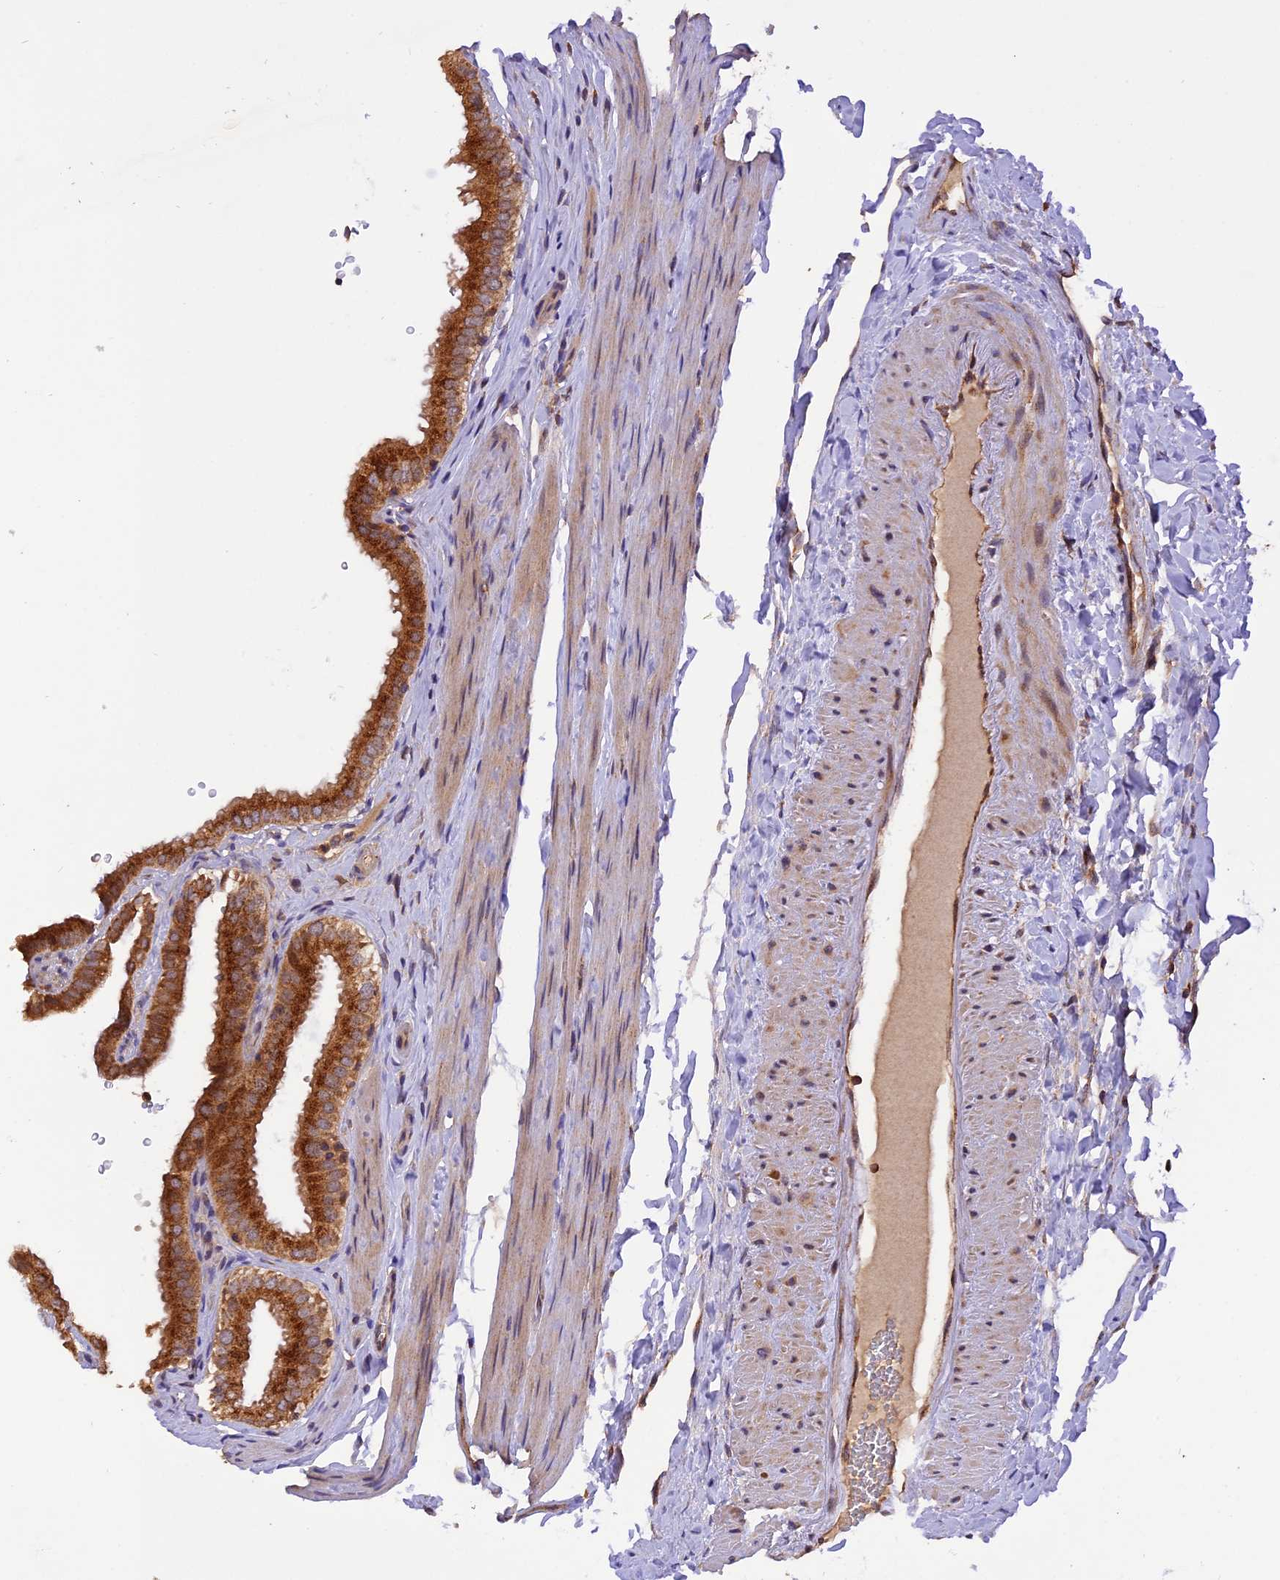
{"staining": {"intensity": "strong", "quantity": ">75%", "location": "cytoplasmic/membranous"}, "tissue": "gallbladder", "cell_type": "Glandular cells", "image_type": "normal", "snomed": [{"axis": "morphology", "description": "Normal tissue, NOS"}, {"axis": "topography", "description": "Gallbladder"}], "caption": "Protein staining of normal gallbladder demonstrates strong cytoplasmic/membranous expression in approximately >75% of glandular cells.", "gene": "PEX3", "patient": {"sex": "female", "age": 61}}